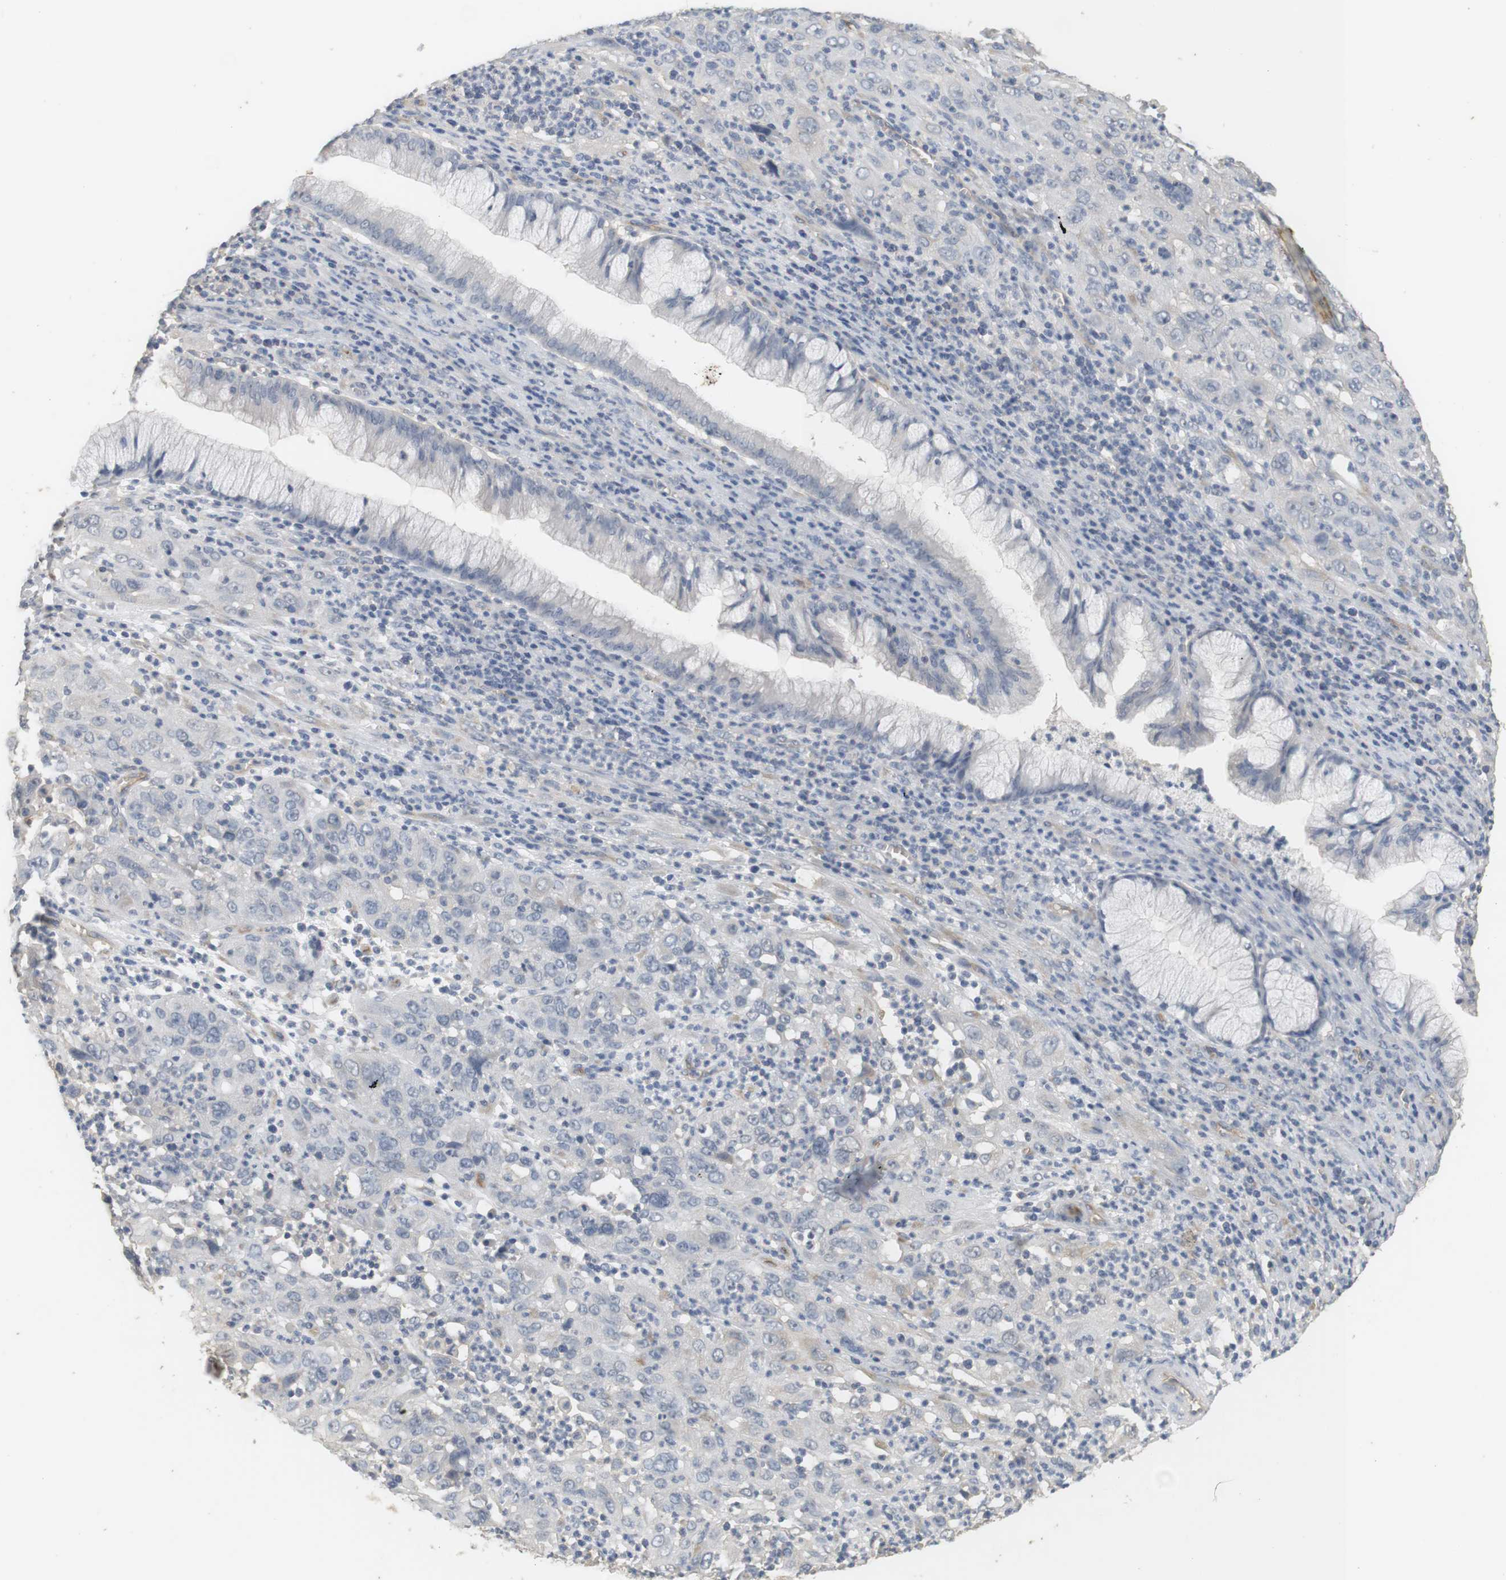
{"staining": {"intensity": "negative", "quantity": "none", "location": "none"}, "tissue": "cervical cancer", "cell_type": "Tumor cells", "image_type": "cancer", "snomed": [{"axis": "morphology", "description": "Squamous cell carcinoma, NOS"}, {"axis": "topography", "description": "Cervix"}], "caption": "High magnification brightfield microscopy of cervical cancer (squamous cell carcinoma) stained with DAB (3,3'-diaminobenzidine) (brown) and counterstained with hematoxylin (blue): tumor cells show no significant positivity. The staining is performed using DAB brown chromogen with nuclei counter-stained in using hematoxylin.", "gene": "OSR1", "patient": {"sex": "female", "age": 32}}